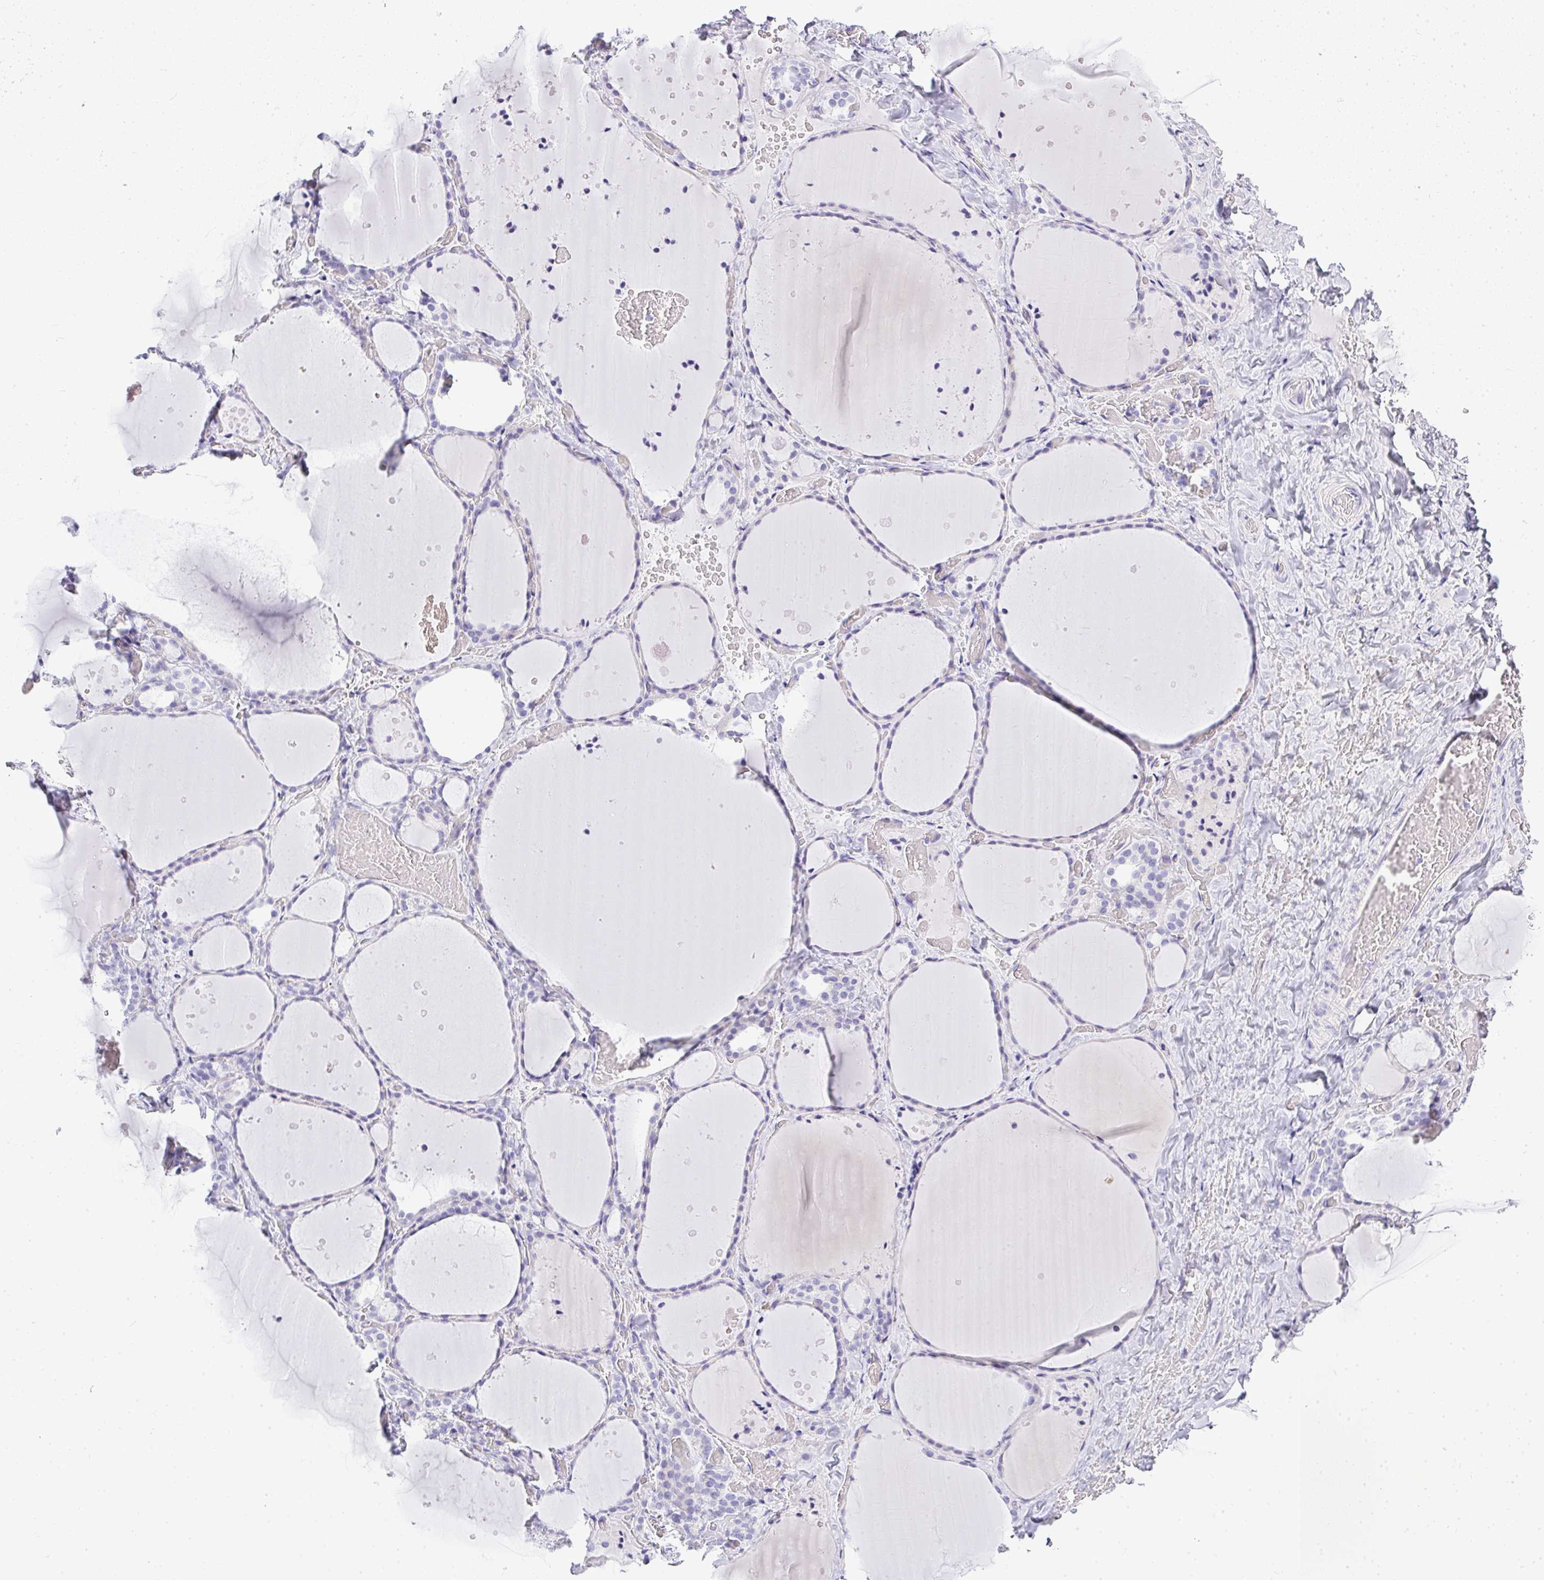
{"staining": {"intensity": "negative", "quantity": "none", "location": "none"}, "tissue": "thyroid gland", "cell_type": "Glandular cells", "image_type": "normal", "snomed": [{"axis": "morphology", "description": "Normal tissue, NOS"}, {"axis": "topography", "description": "Thyroid gland"}], "caption": "This is an IHC photomicrograph of benign thyroid gland. There is no expression in glandular cells.", "gene": "PLPPR3", "patient": {"sex": "female", "age": 36}}